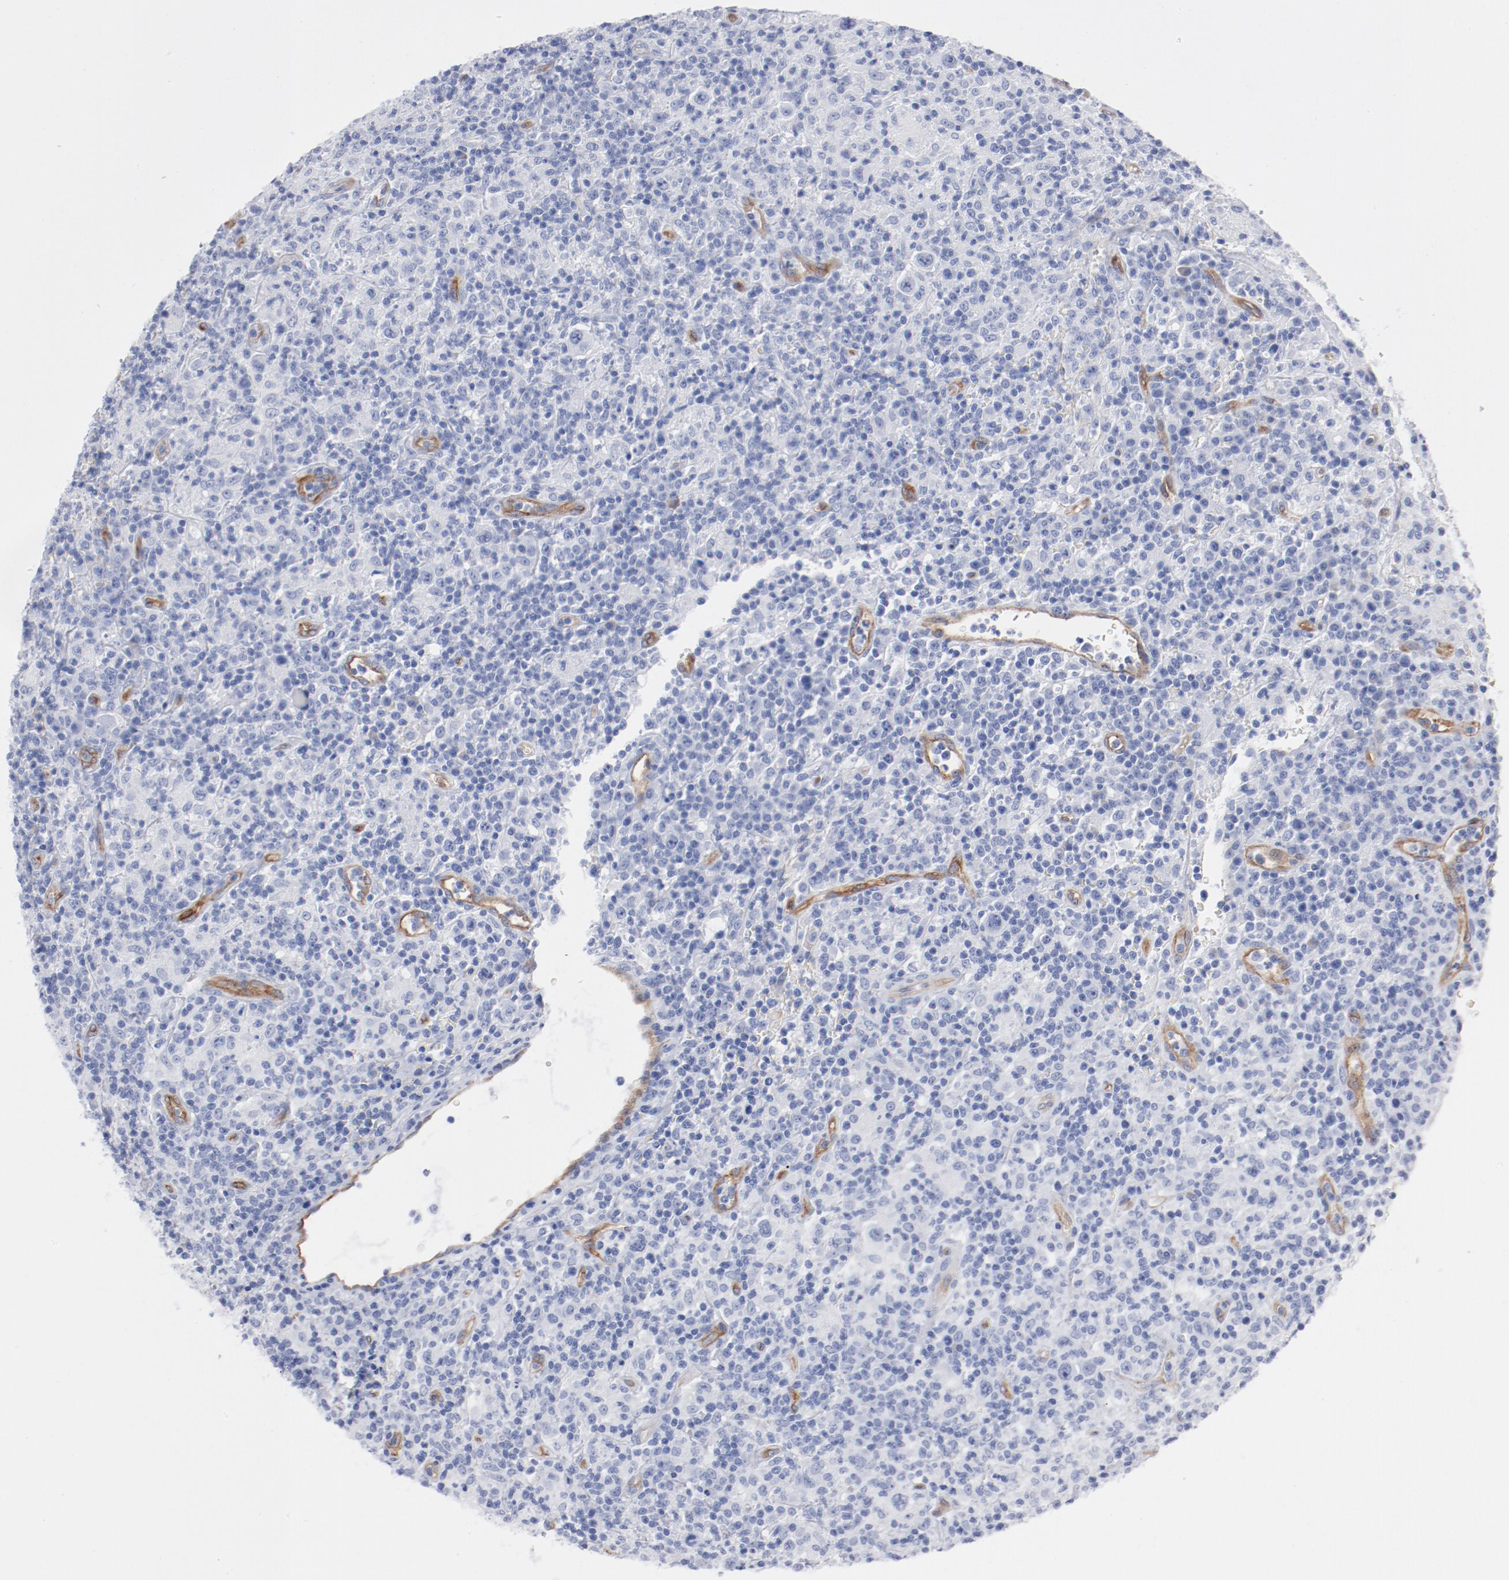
{"staining": {"intensity": "negative", "quantity": "none", "location": "none"}, "tissue": "lymphoma", "cell_type": "Tumor cells", "image_type": "cancer", "snomed": [{"axis": "morphology", "description": "Hodgkin's disease, NOS"}, {"axis": "topography", "description": "Lymph node"}], "caption": "Protein analysis of Hodgkin's disease demonstrates no significant expression in tumor cells.", "gene": "SHANK3", "patient": {"sex": "male", "age": 65}}